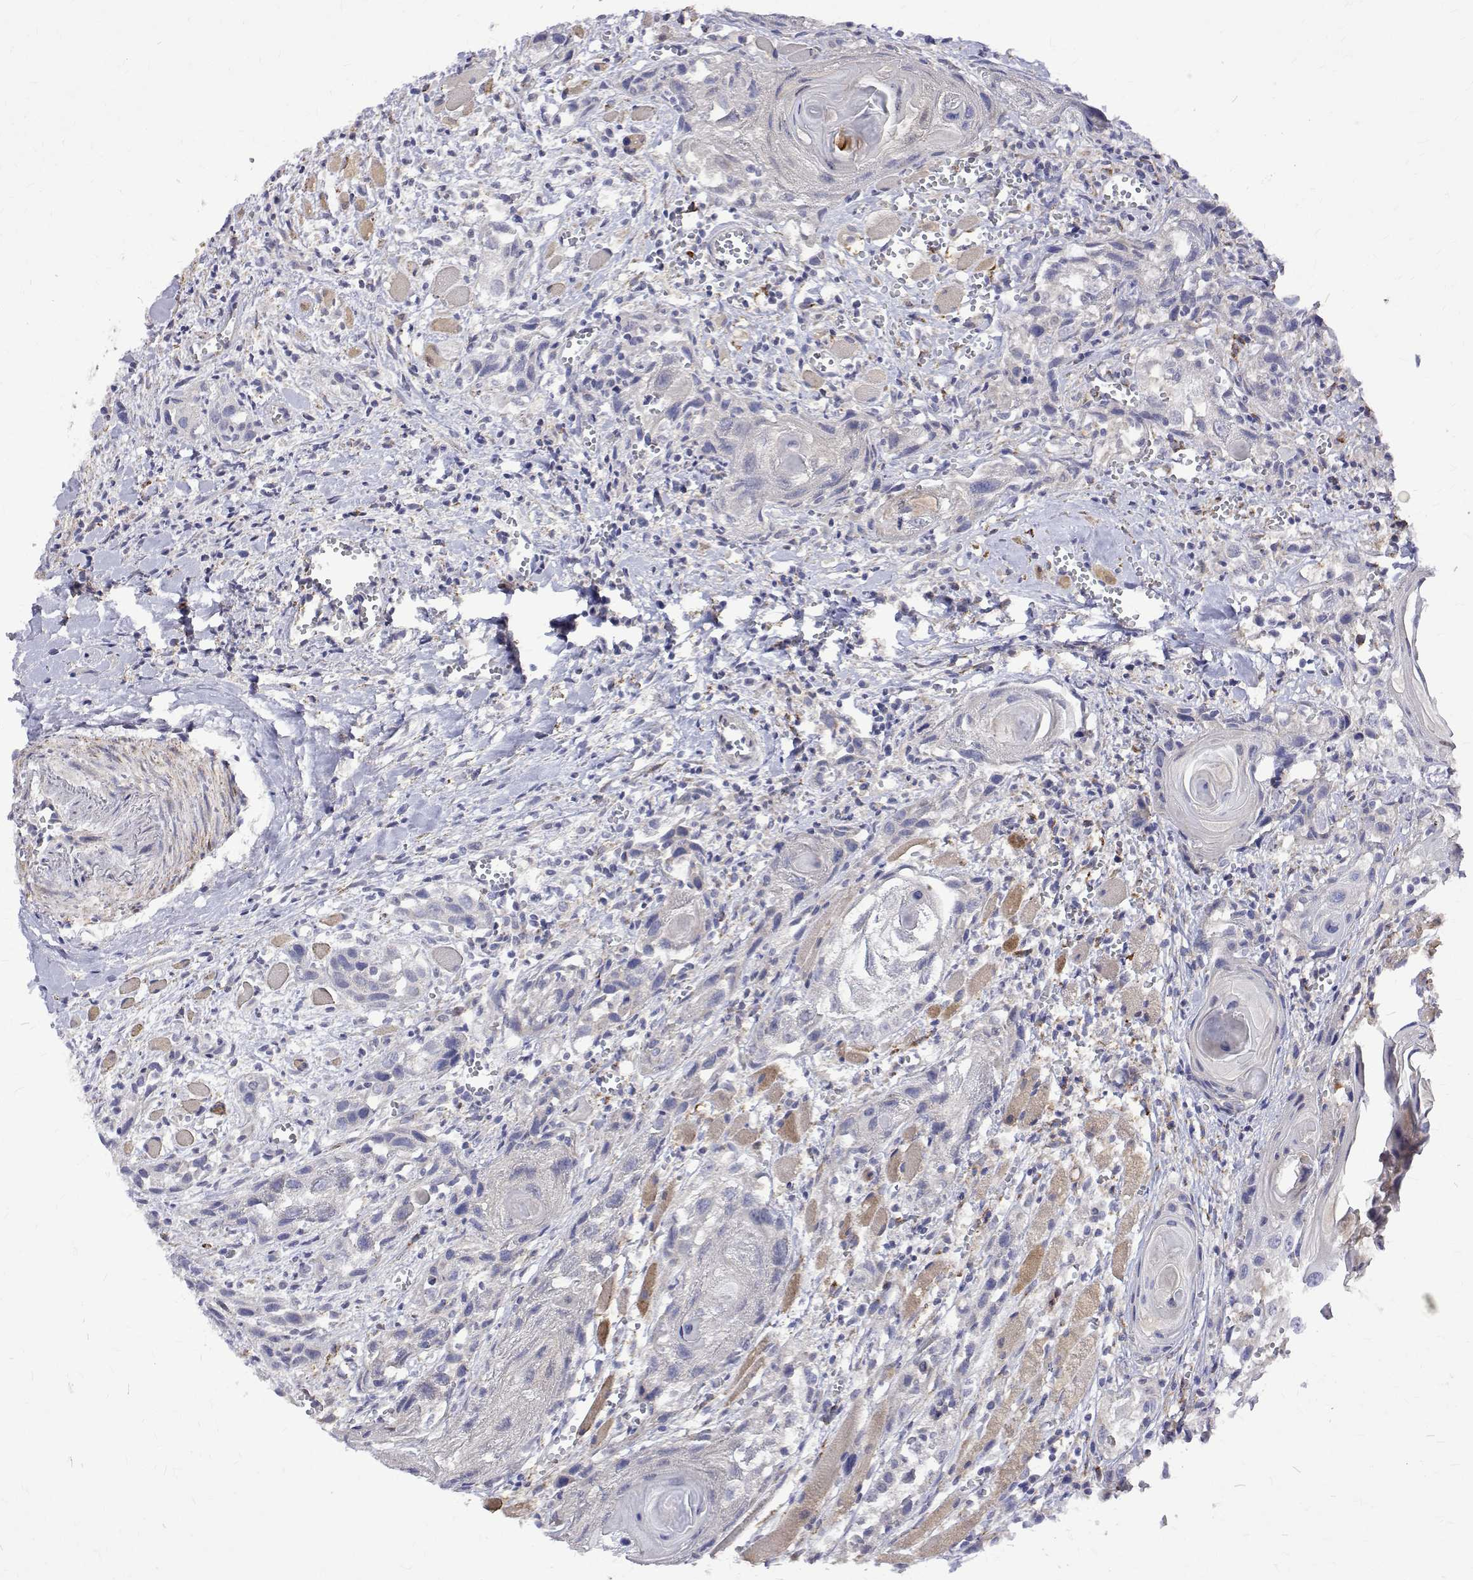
{"staining": {"intensity": "negative", "quantity": "none", "location": "none"}, "tissue": "head and neck cancer", "cell_type": "Tumor cells", "image_type": "cancer", "snomed": [{"axis": "morphology", "description": "Squamous cell carcinoma, NOS"}, {"axis": "topography", "description": "Head-Neck"}], "caption": "This is an immunohistochemistry photomicrograph of human head and neck squamous cell carcinoma. There is no positivity in tumor cells.", "gene": "PADI1", "patient": {"sex": "female", "age": 80}}